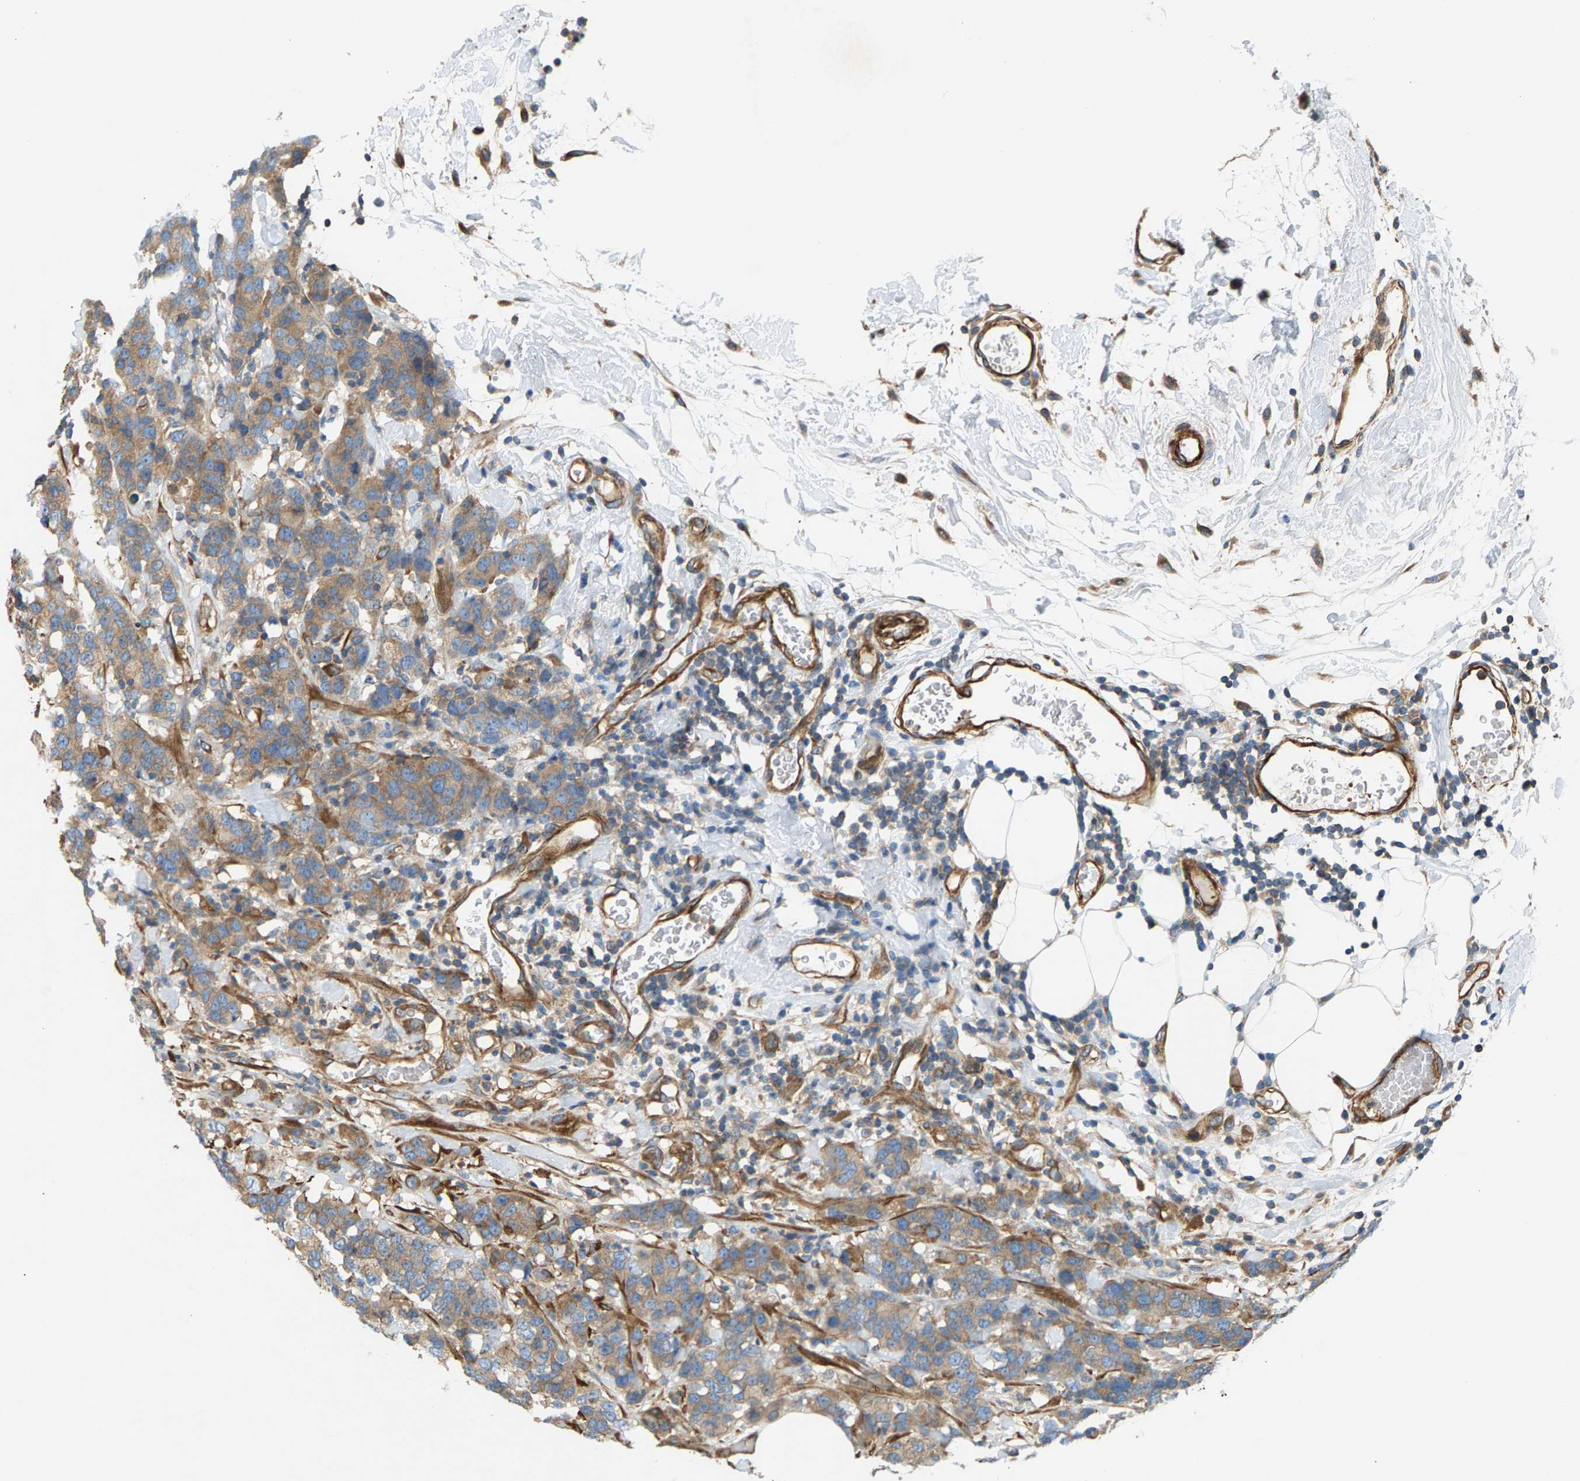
{"staining": {"intensity": "moderate", "quantity": ">75%", "location": "cytoplasmic/membranous"}, "tissue": "breast cancer", "cell_type": "Tumor cells", "image_type": "cancer", "snomed": [{"axis": "morphology", "description": "Lobular carcinoma"}, {"axis": "topography", "description": "Breast"}], "caption": "DAB immunohistochemical staining of human lobular carcinoma (breast) exhibits moderate cytoplasmic/membranous protein staining in approximately >75% of tumor cells. The protein of interest is shown in brown color, while the nuclei are stained blue.", "gene": "PDCL", "patient": {"sex": "female", "age": 59}}